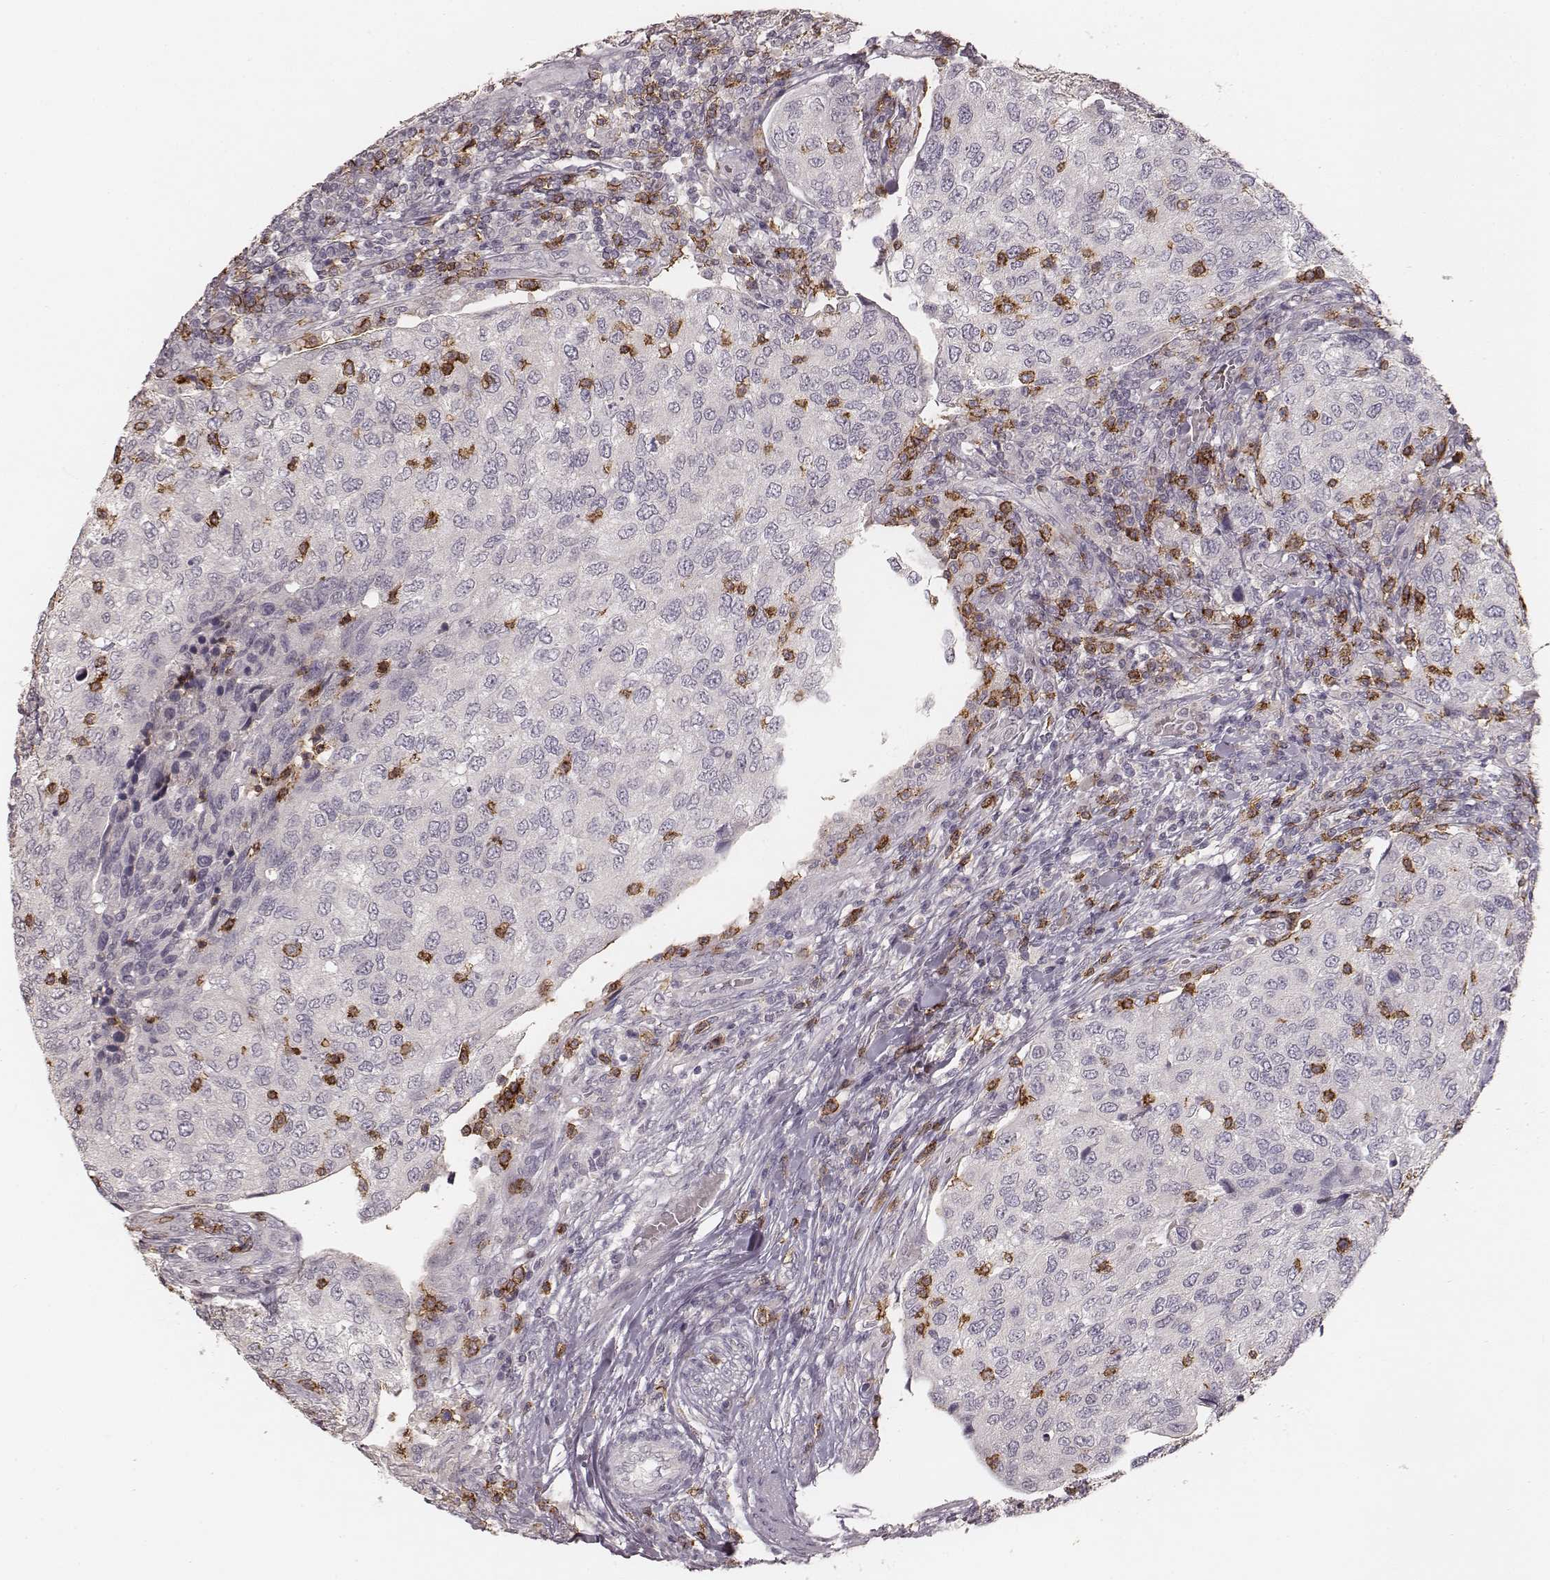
{"staining": {"intensity": "negative", "quantity": "none", "location": "none"}, "tissue": "urothelial cancer", "cell_type": "Tumor cells", "image_type": "cancer", "snomed": [{"axis": "morphology", "description": "Urothelial carcinoma, High grade"}, {"axis": "topography", "description": "Urinary bladder"}], "caption": "The micrograph displays no significant positivity in tumor cells of high-grade urothelial carcinoma. (DAB (3,3'-diaminobenzidine) immunohistochemistry with hematoxylin counter stain).", "gene": "CD8A", "patient": {"sex": "female", "age": 78}}